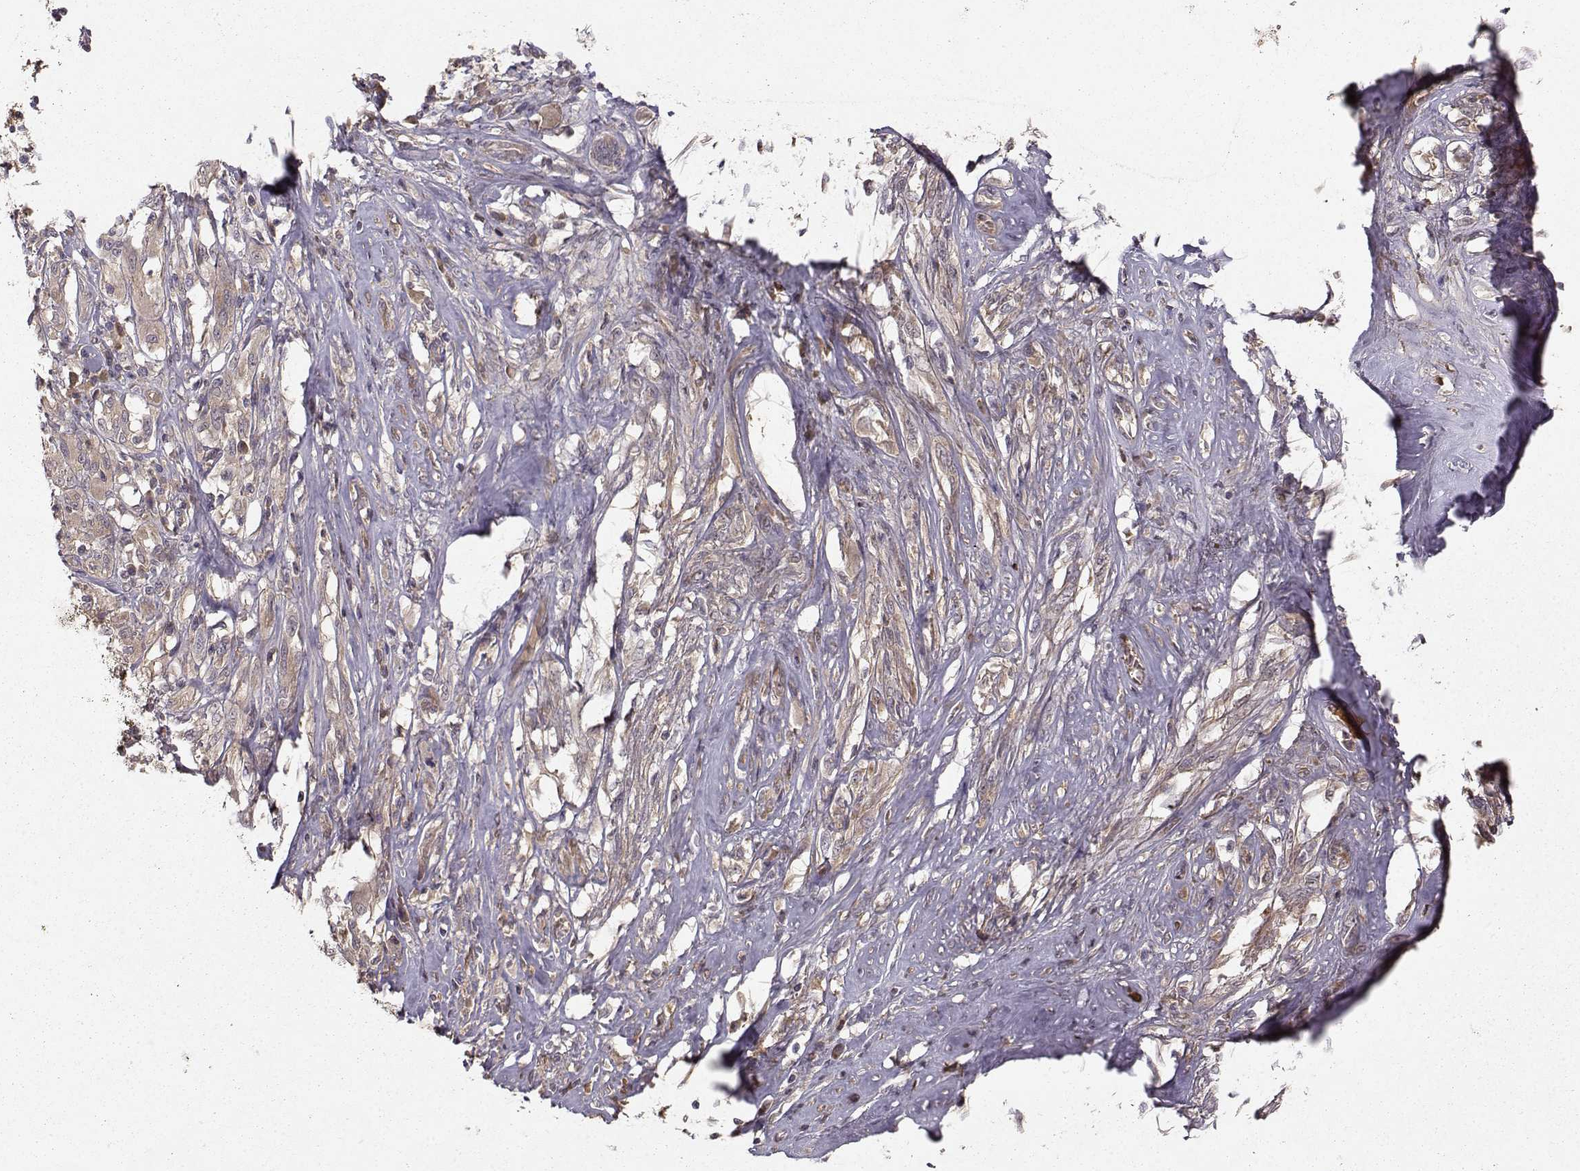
{"staining": {"intensity": "weak", "quantity": "25%-75%", "location": "cytoplasmic/membranous"}, "tissue": "melanoma", "cell_type": "Tumor cells", "image_type": "cancer", "snomed": [{"axis": "morphology", "description": "Malignant melanoma, NOS"}, {"axis": "topography", "description": "Skin"}], "caption": "Human melanoma stained with a brown dye exhibits weak cytoplasmic/membranous positive expression in about 25%-75% of tumor cells.", "gene": "WNT6", "patient": {"sex": "female", "age": 91}}